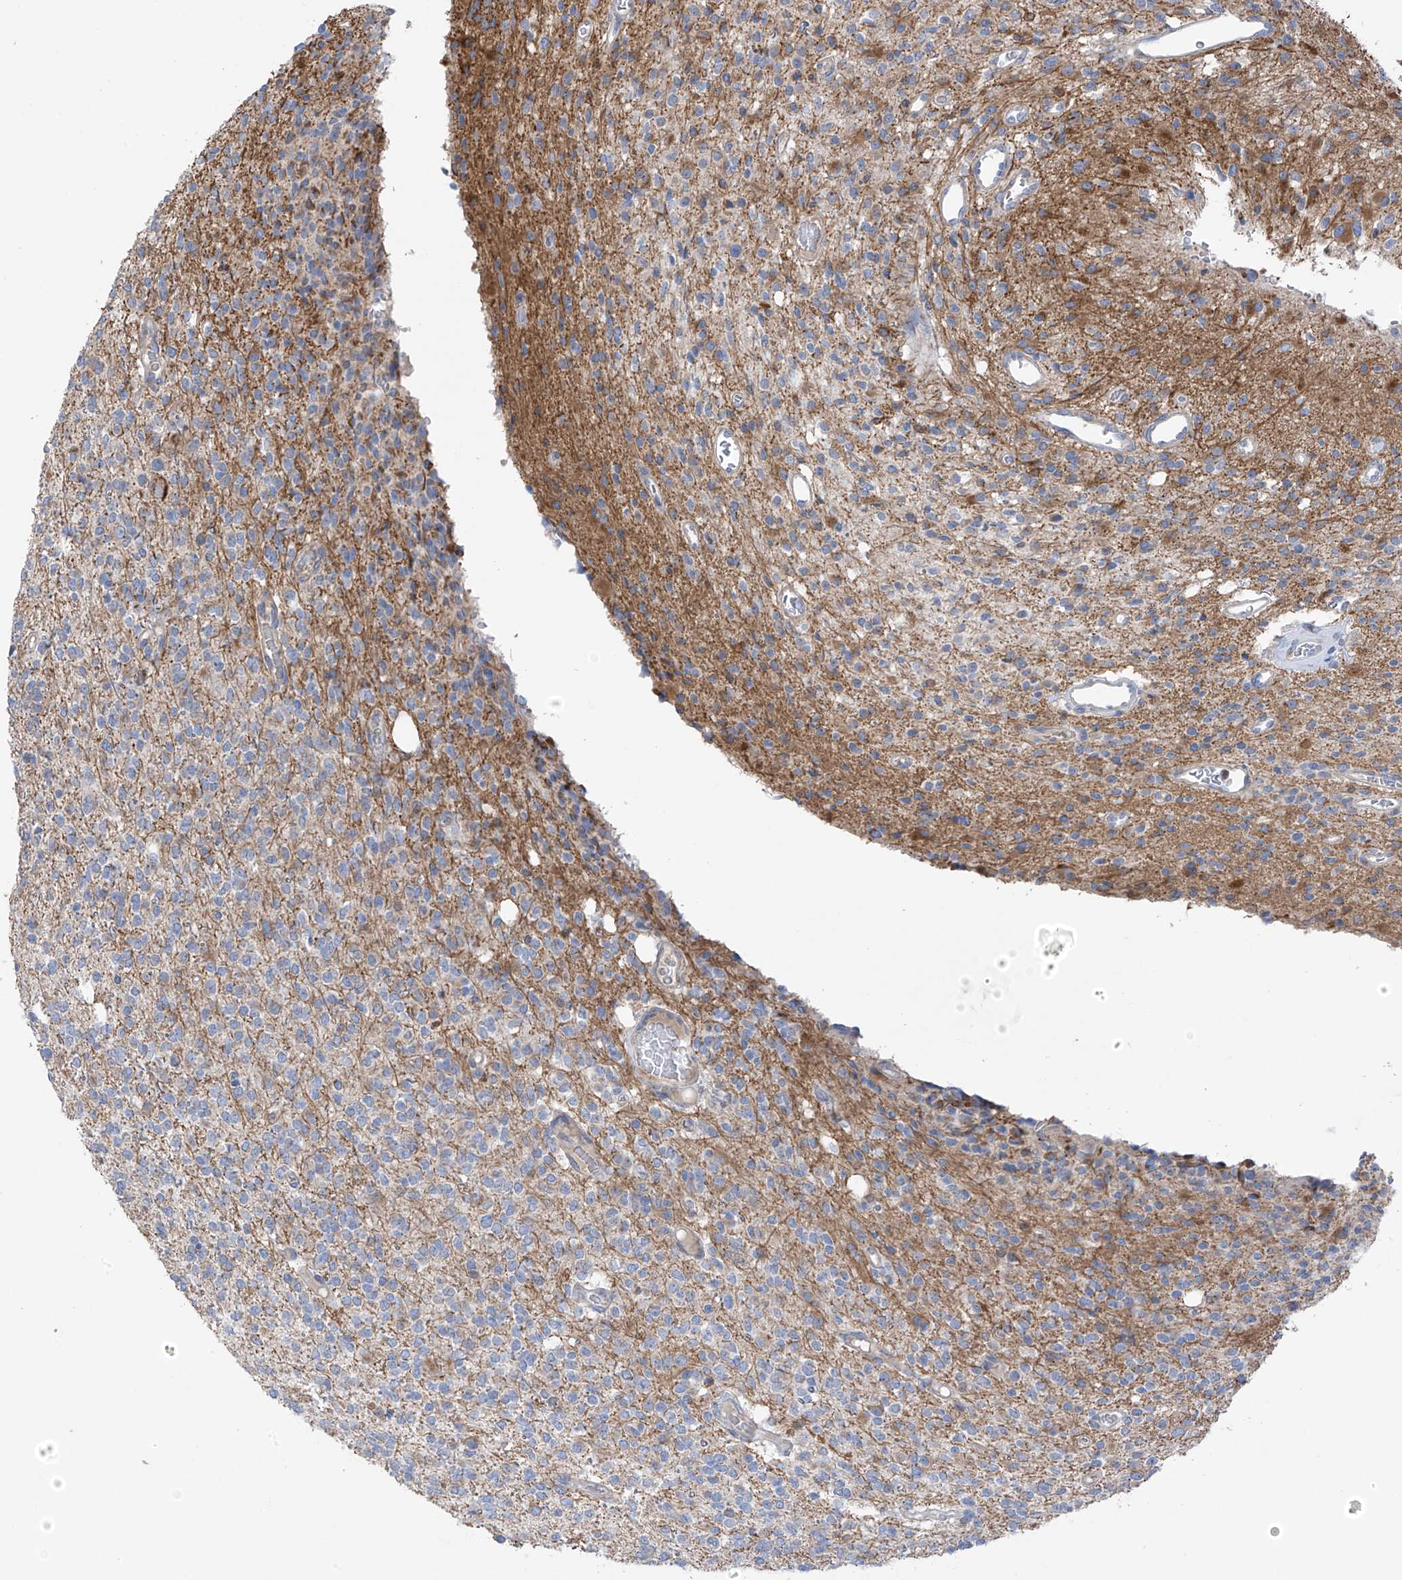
{"staining": {"intensity": "negative", "quantity": "none", "location": "none"}, "tissue": "glioma", "cell_type": "Tumor cells", "image_type": "cancer", "snomed": [{"axis": "morphology", "description": "Glioma, malignant, High grade"}, {"axis": "topography", "description": "Brain"}], "caption": "A high-resolution image shows IHC staining of glioma, which demonstrates no significant expression in tumor cells.", "gene": "GALNTL6", "patient": {"sex": "male", "age": 34}}